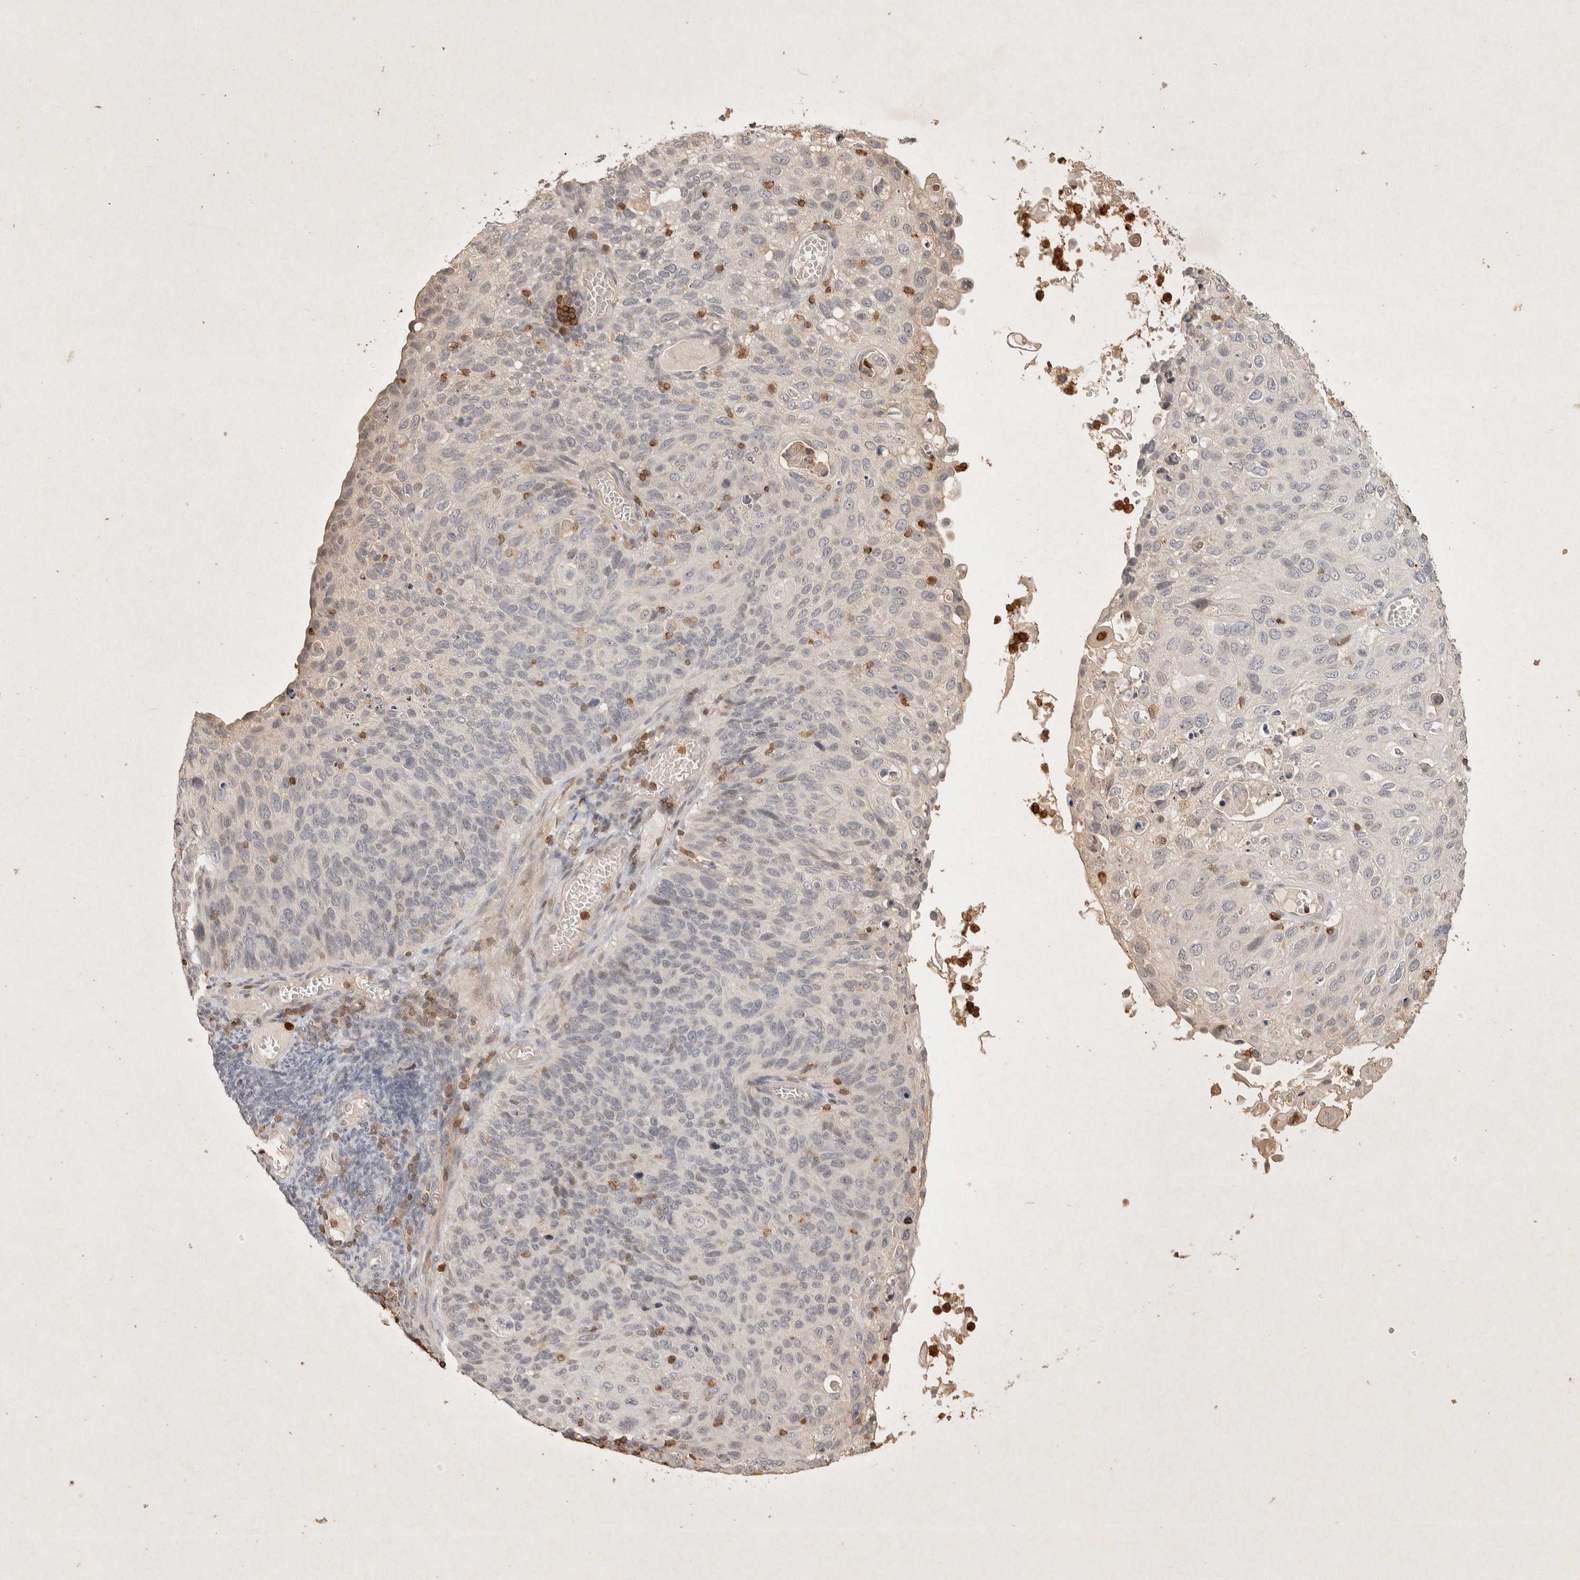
{"staining": {"intensity": "negative", "quantity": "none", "location": "none"}, "tissue": "cervical cancer", "cell_type": "Tumor cells", "image_type": "cancer", "snomed": [{"axis": "morphology", "description": "Squamous cell carcinoma, NOS"}, {"axis": "topography", "description": "Cervix"}], "caption": "This is an IHC histopathology image of cervical cancer (squamous cell carcinoma). There is no positivity in tumor cells.", "gene": "RAC2", "patient": {"sex": "female", "age": 70}}